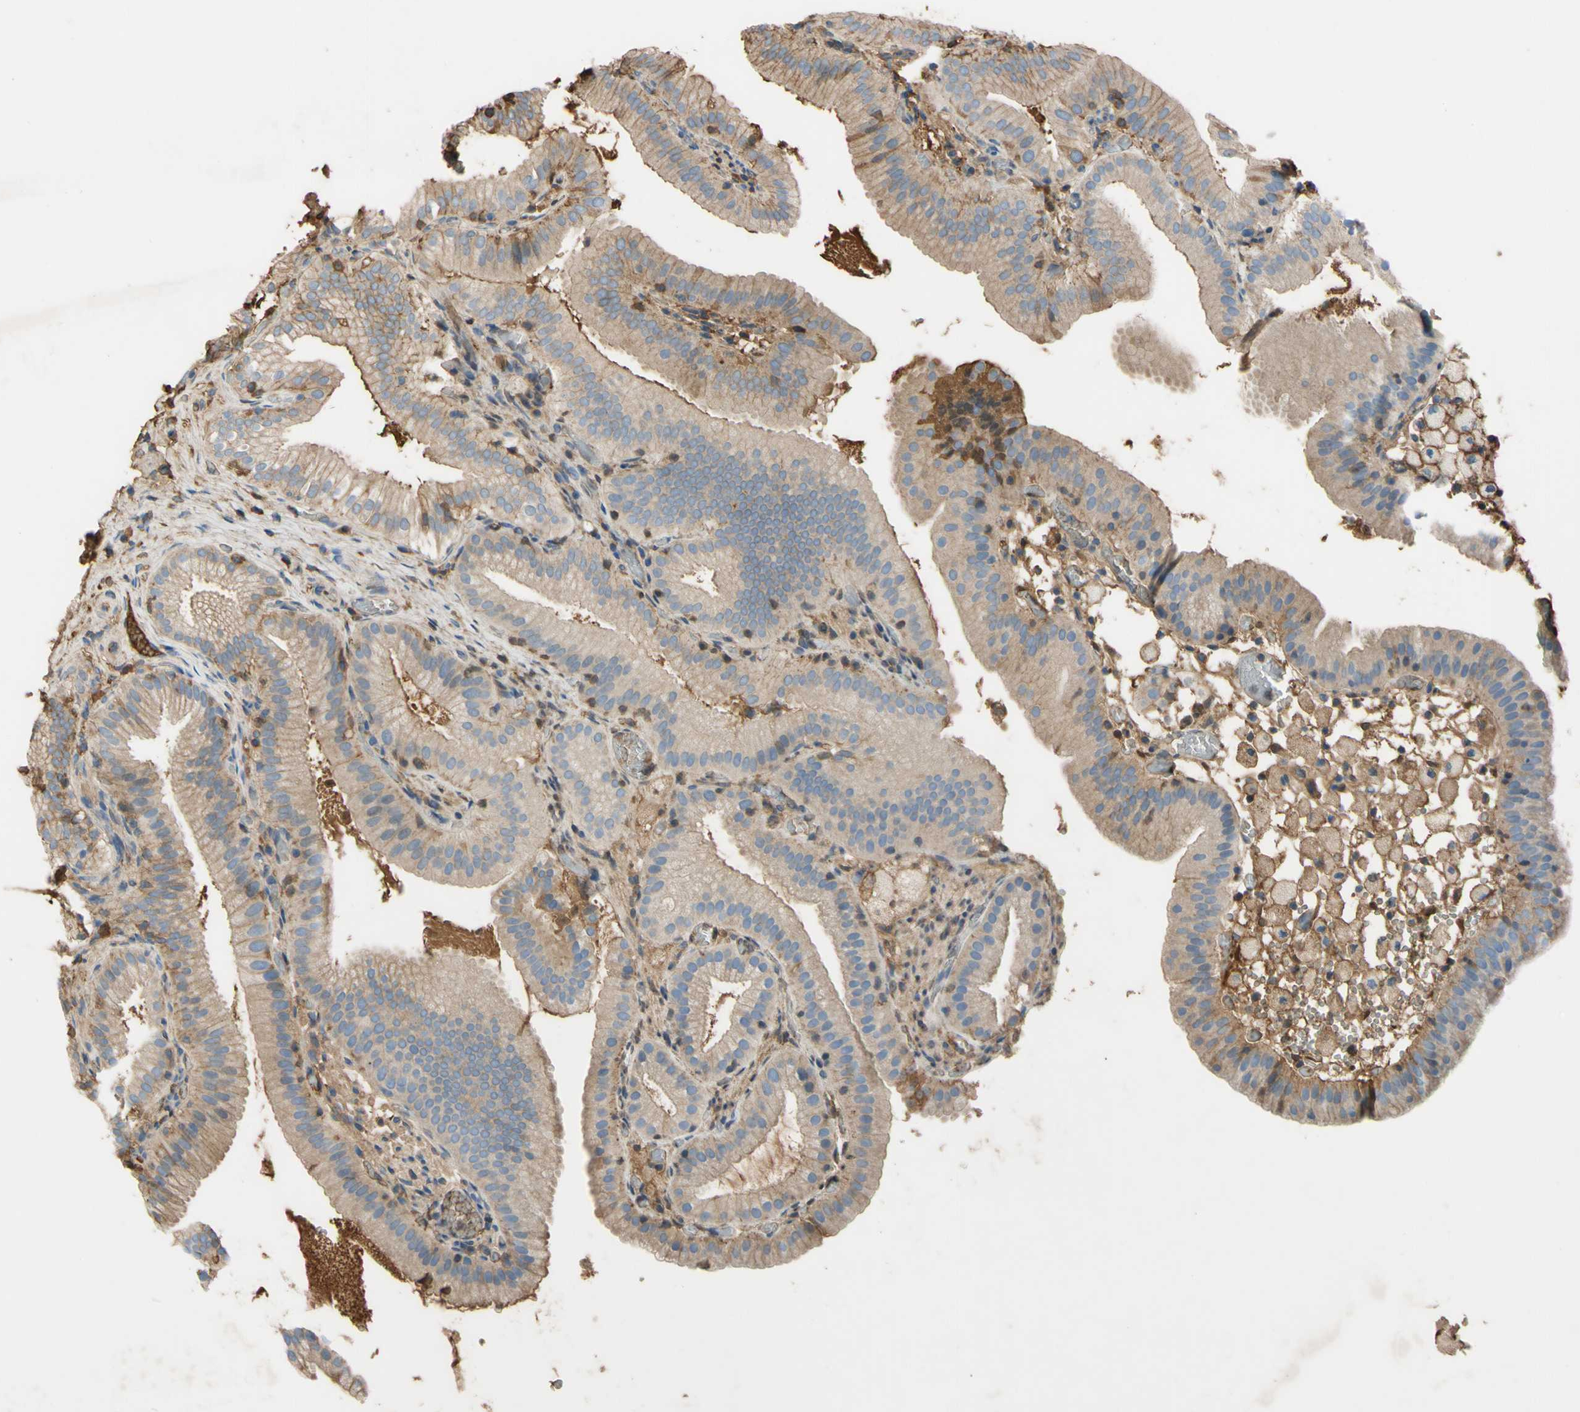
{"staining": {"intensity": "weak", "quantity": ">75%", "location": "cytoplasmic/membranous"}, "tissue": "gallbladder", "cell_type": "Glandular cells", "image_type": "normal", "snomed": [{"axis": "morphology", "description": "Normal tissue, NOS"}, {"axis": "topography", "description": "Gallbladder"}], "caption": "Protein positivity by immunohistochemistry (IHC) demonstrates weak cytoplasmic/membranous staining in approximately >75% of glandular cells in normal gallbladder. Using DAB (brown) and hematoxylin (blue) stains, captured at high magnification using brightfield microscopy.", "gene": "TIMP2", "patient": {"sex": "male", "age": 54}}